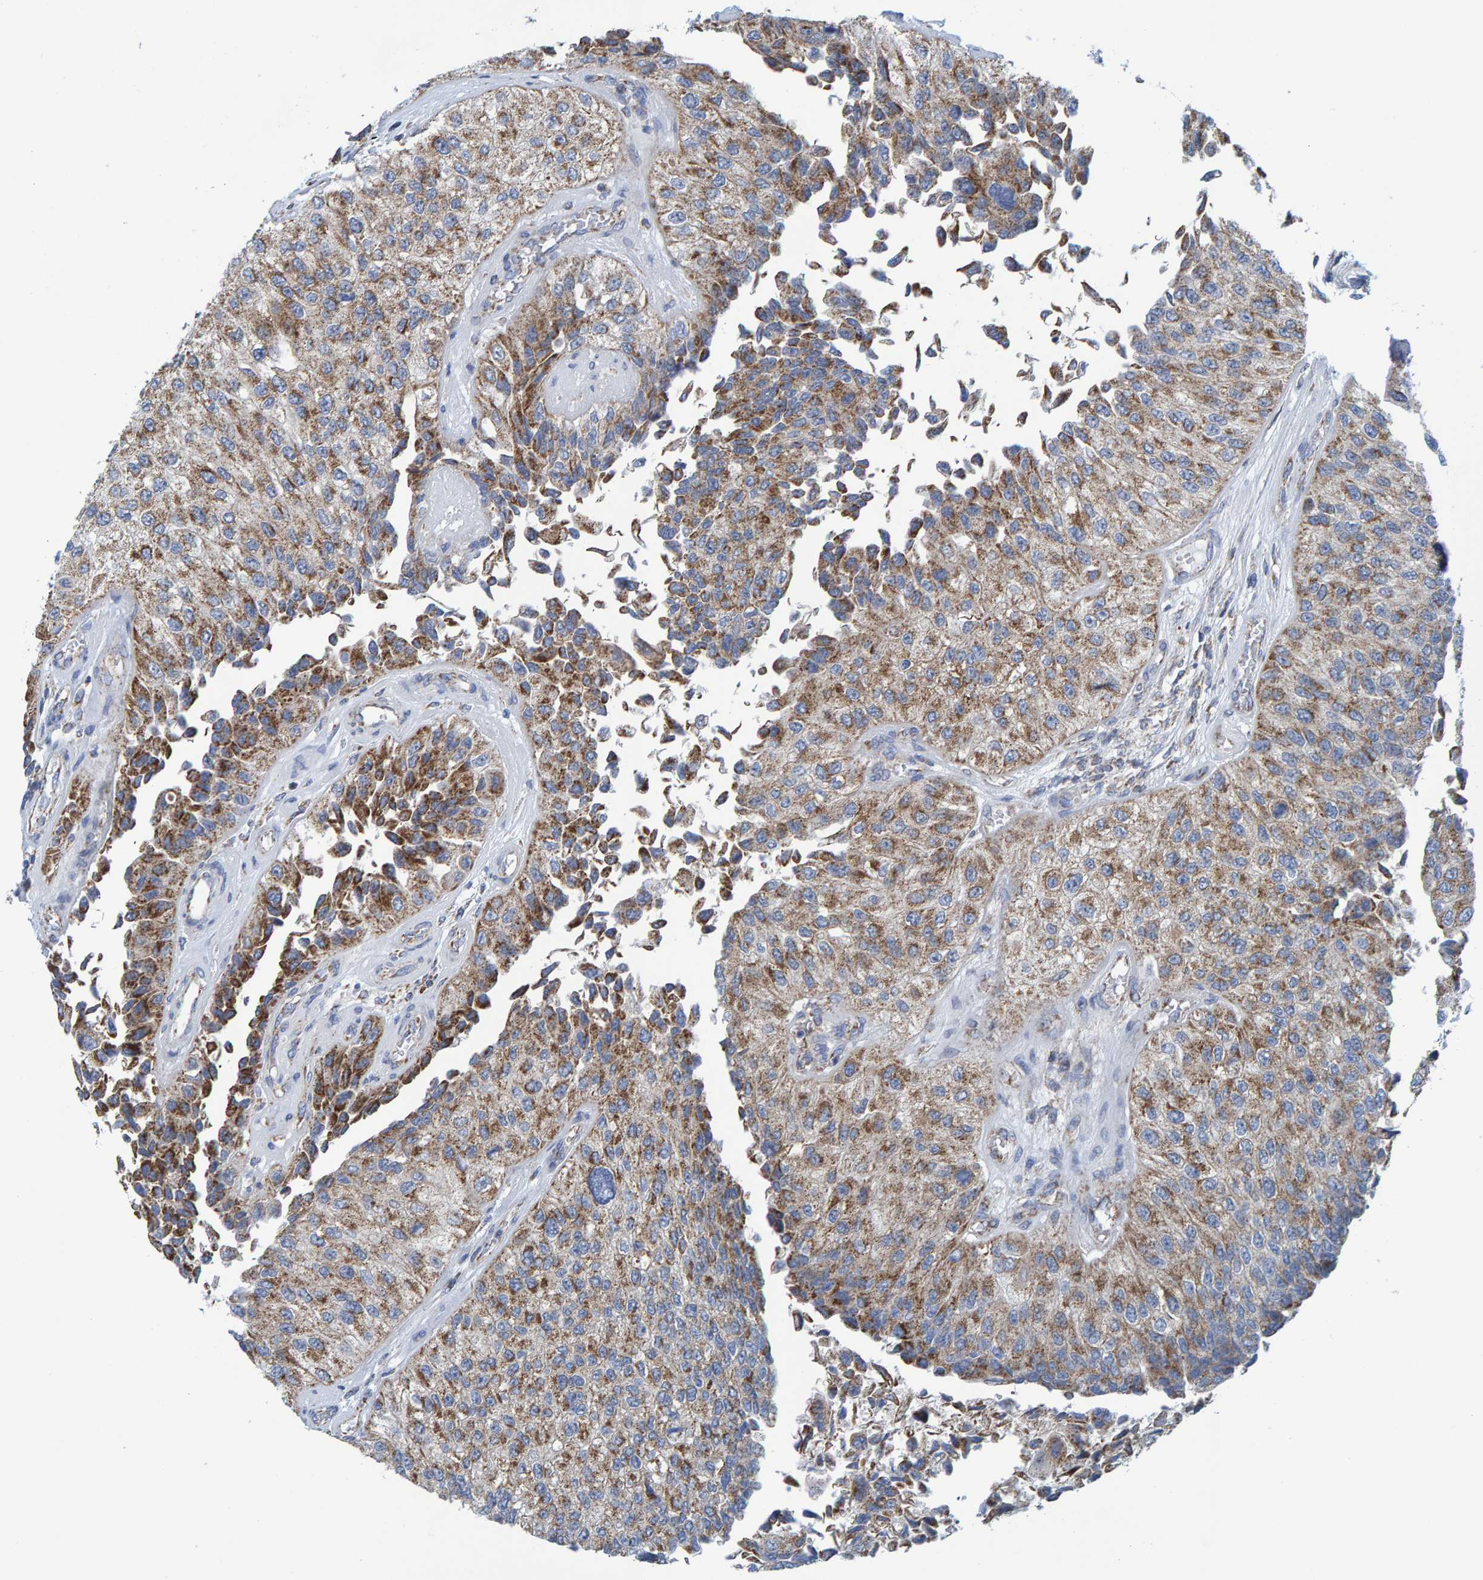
{"staining": {"intensity": "strong", "quantity": "25%-75%", "location": "cytoplasmic/membranous"}, "tissue": "urothelial cancer", "cell_type": "Tumor cells", "image_type": "cancer", "snomed": [{"axis": "morphology", "description": "Urothelial carcinoma, High grade"}, {"axis": "topography", "description": "Kidney"}, {"axis": "topography", "description": "Urinary bladder"}], "caption": "Urothelial carcinoma (high-grade) was stained to show a protein in brown. There is high levels of strong cytoplasmic/membranous positivity in approximately 25%-75% of tumor cells.", "gene": "MRPS7", "patient": {"sex": "male", "age": 77}}